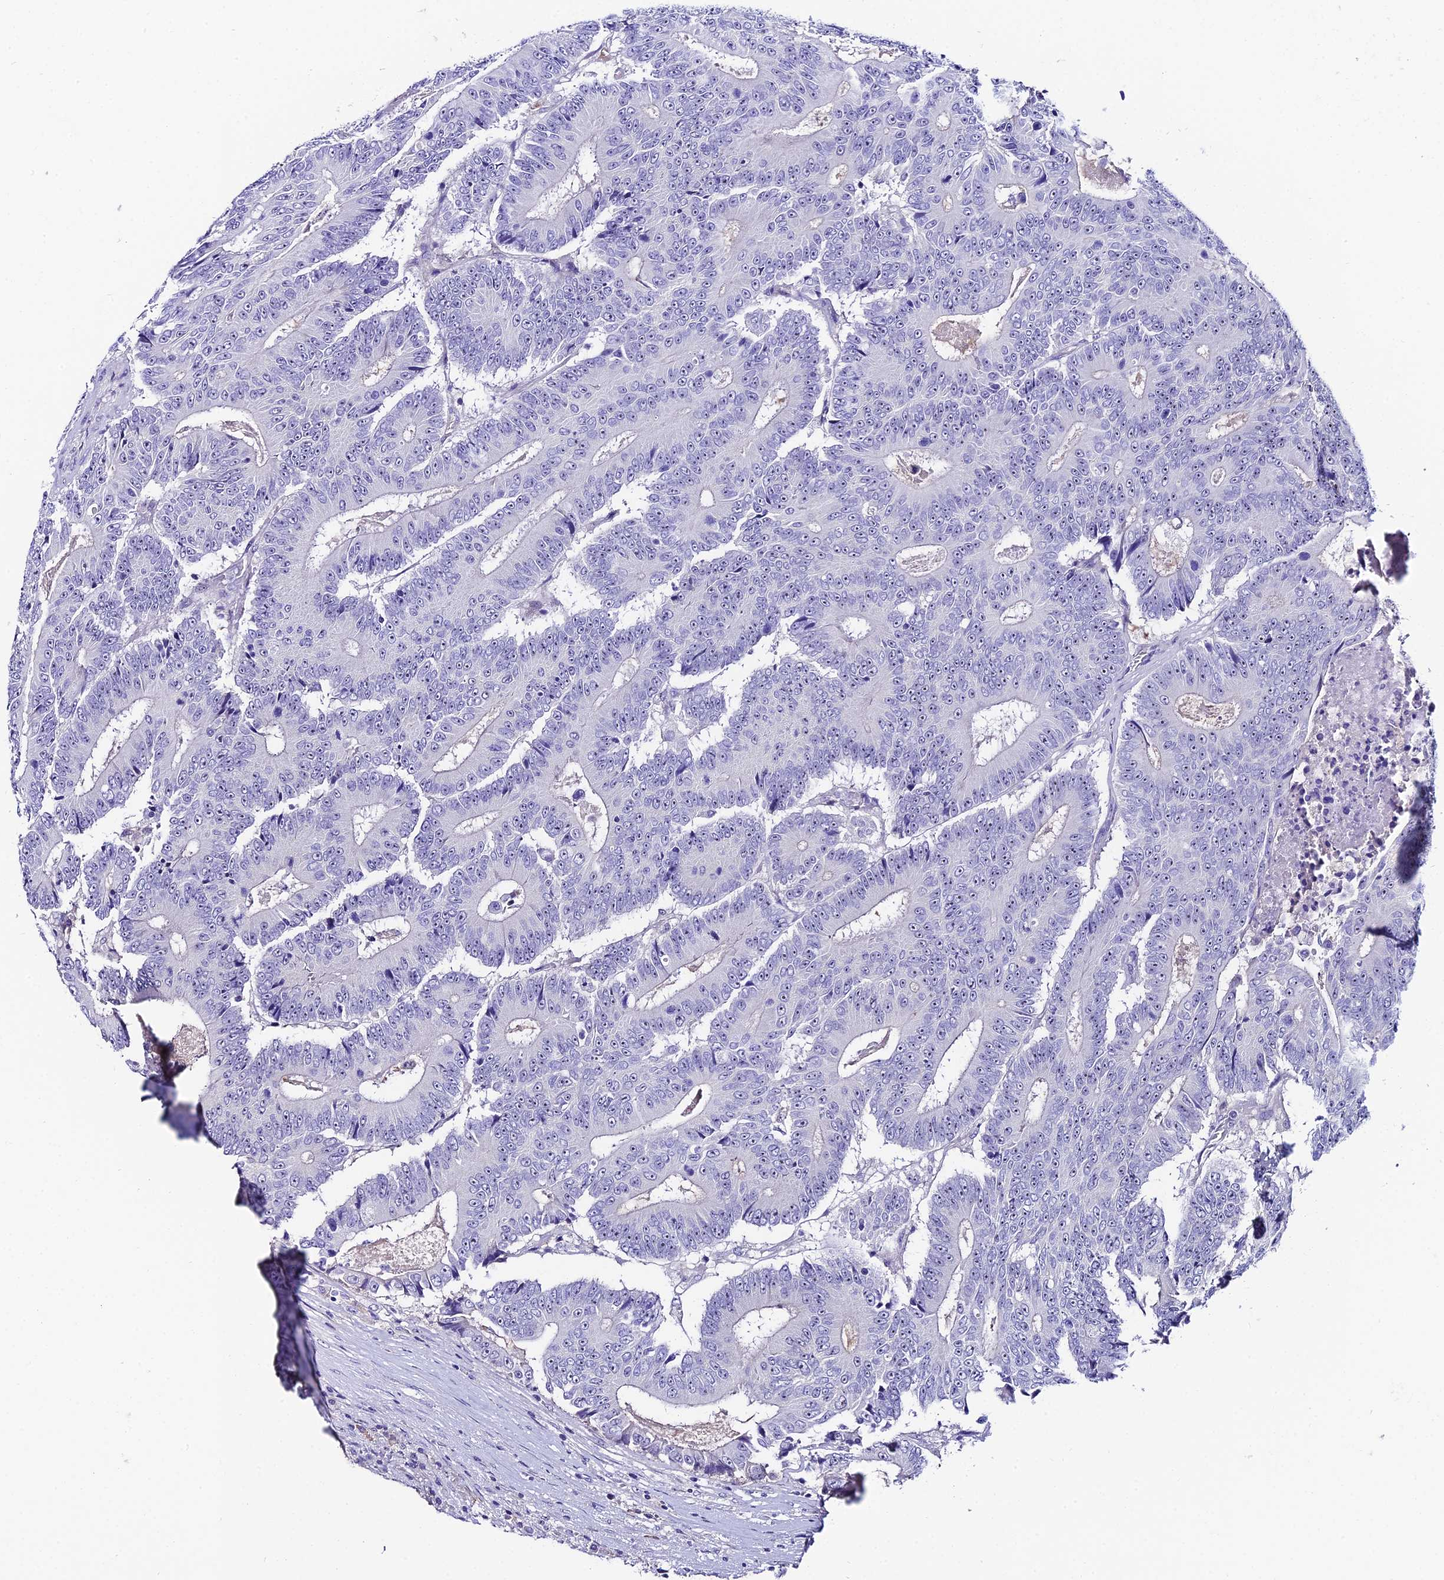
{"staining": {"intensity": "negative", "quantity": "none", "location": "none"}, "tissue": "colorectal cancer", "cell_type": "Tumor cells", "image_type": "cancer", "snomed": [{"axis": "morphology", "description": "Adenocarcinoma, NOS"}, {"axis": "topography", "description": "Colon"}], "caption": "DAB (3,3'-diaminobenzidine) immunohistochemical staining of colorectal adenocarcinoma demonstrates no significant positivity in tumor cells.", "gene": "DUSP29", "patient": {"sex": "male", "age": 83}}